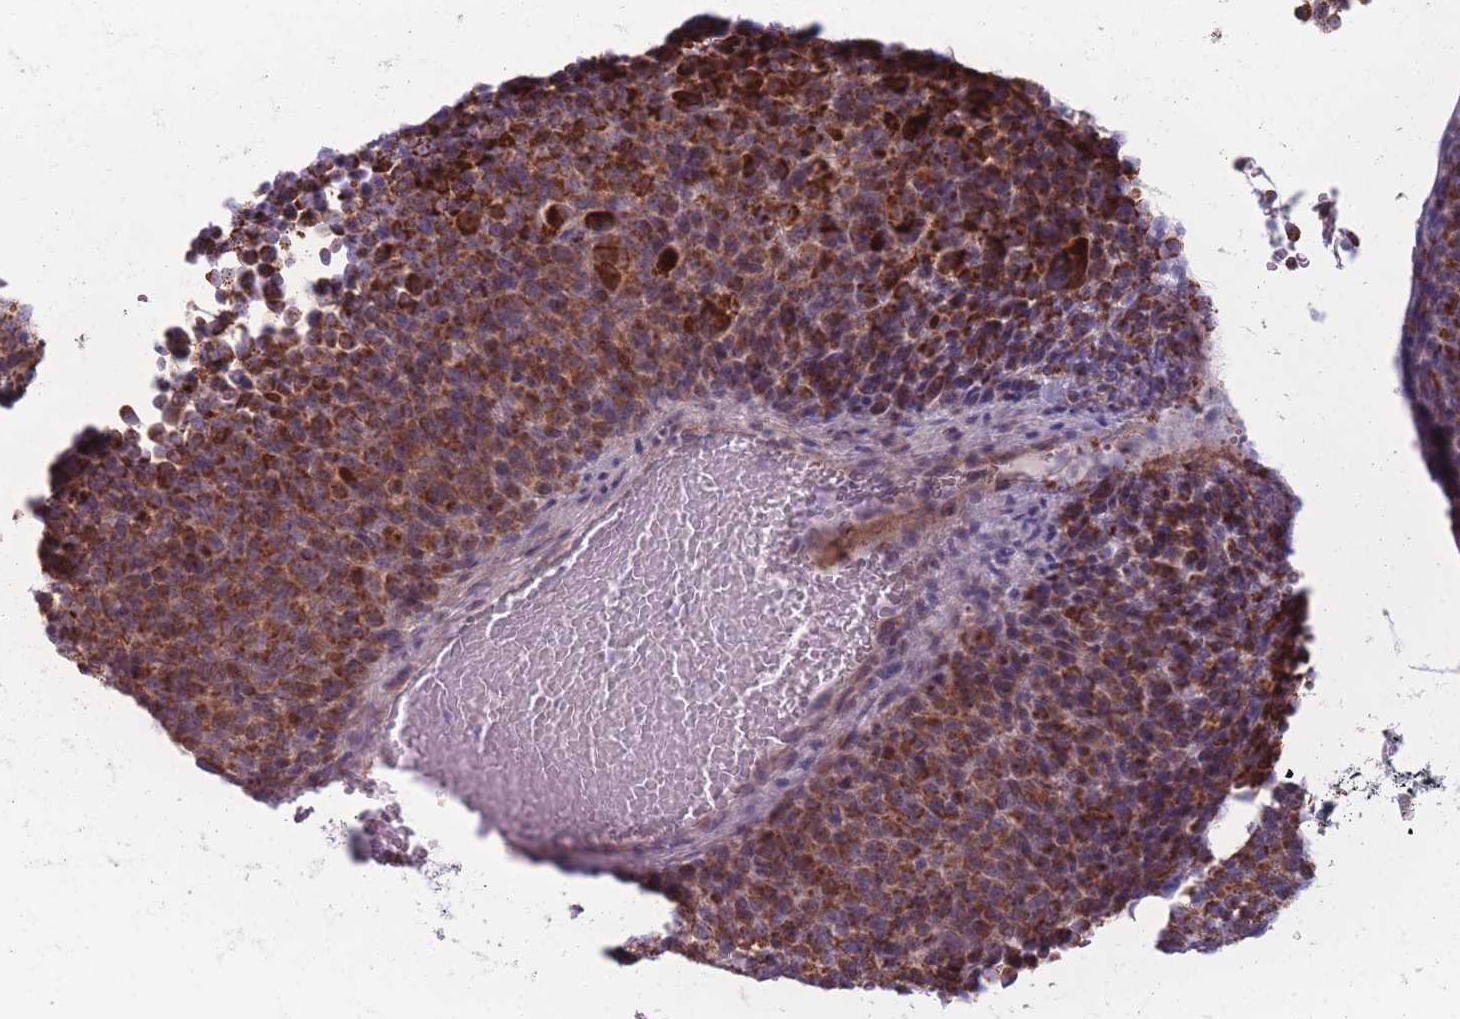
{"staining": {"intensity": "moderate", "quantity": ">75%", "location": "cytoplasmic/membranous"}, "tissue": "melanoma", "cell_type": "Tumor cells", "image_type": "cancer", "snomed": [{"axis": "morphology", "description": "Malignant melanoma, Metastatic site"}, {"axis": "topography", "description": "Brain"}], "caption": "Tumor cells reveal medium levels of moderate cytoplasmic/membranous positivity in approximately >75% of cells in malignant melanoma (metastatic site).", "gene": "DCHS1", "patient": {"sex": "female", "age": 56}}